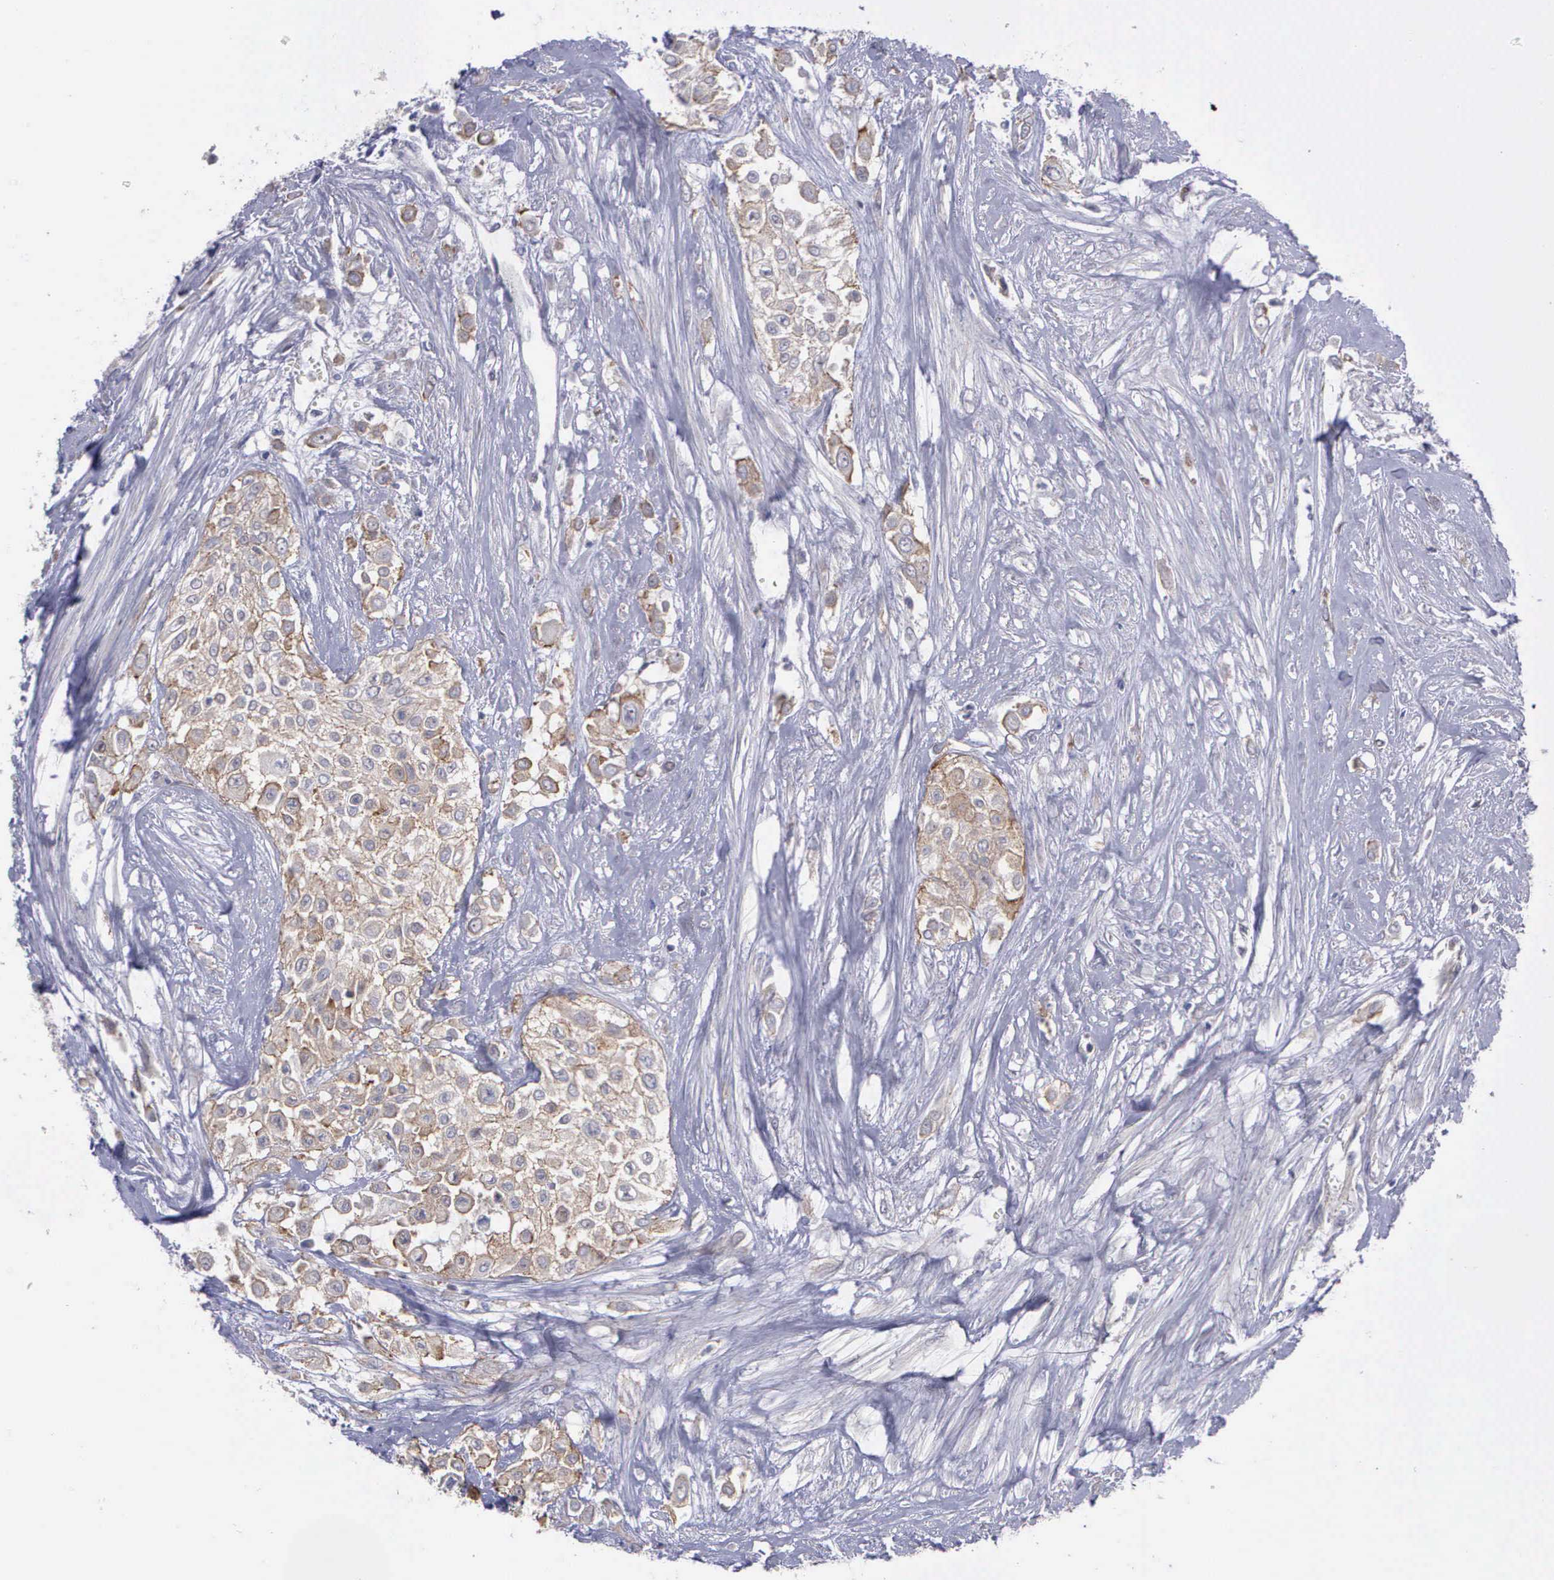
{"staining": {"intensity": "weak", "quantity": "<25%", "location": "cytoplasmic/membranous"}, "tissue": "urothelial cancer", "cell_type": "Tumor cells", "image_type": "cancer", "snomed": [{"axis": "morphology", "description": "Urothelial carcinoma, High grade"}, {"axis": "topography", "description": "Urinary bladder"}], "caption": "Urothelial carcinoma (high-grade) was stained to show a protein in brown. There is no significant expression in tumor cells.", "gene": "MICAL3", "patient": {"sex": "male", "age": 57}}